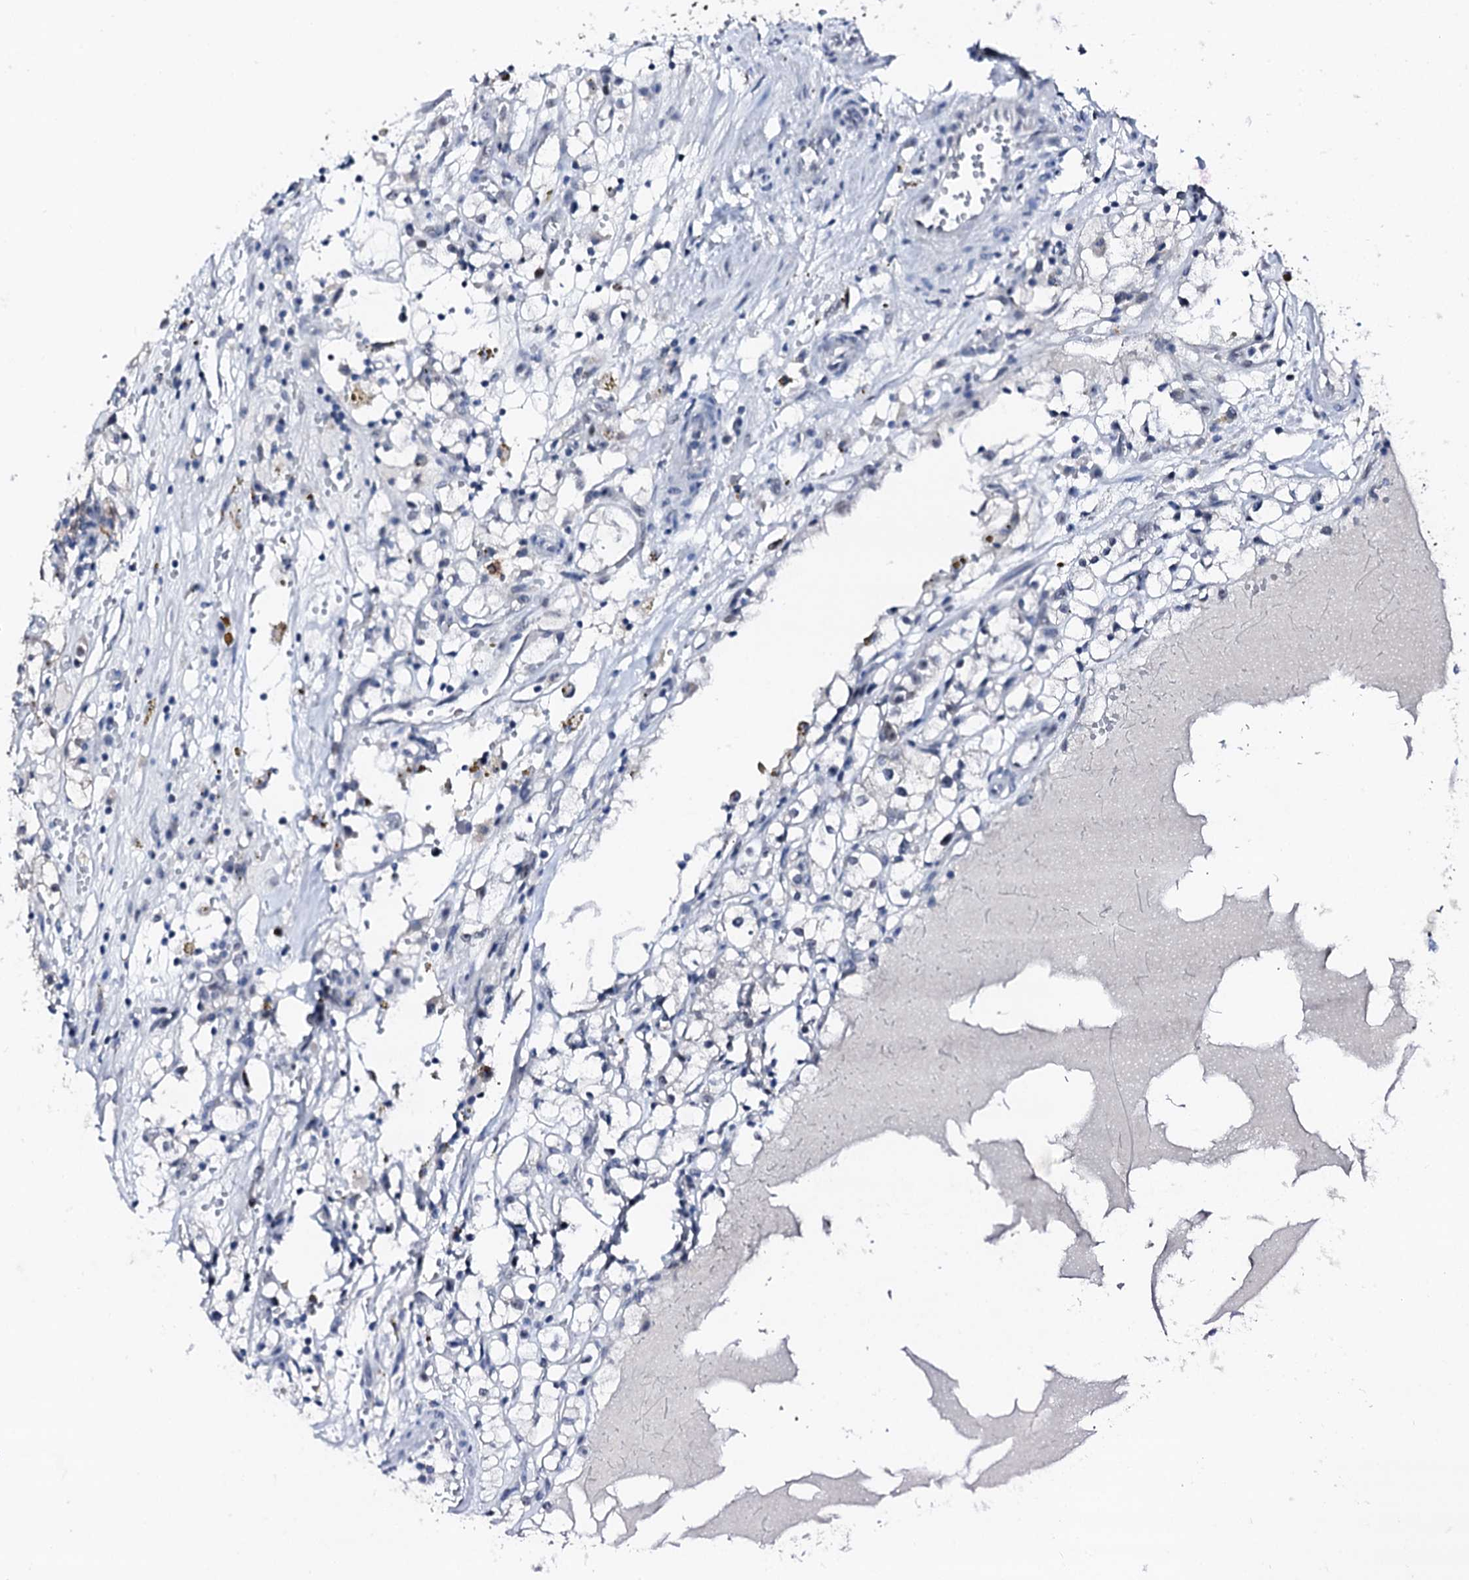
{"staining": {"intensity": "negative", "quantity": "none", "location": "none"}, "tissue": "renal cancer", "cell_type": "Tumor cells", "image_type": "cancer", "snomed": [{"axis": "morphology", "description": "Adenocarcinoma, NOS"}, {"axis": "topography", "description": "Kidney"}], "caption": "IHC photomicrograph of neoplastic tissue: human renal cancer (adenocarcinoma) stained with DAB demonstrates no significant protein positivity in tumor cells.", "gene": "TRAFD1", "patient": {"sex": "male", "age": 56}}